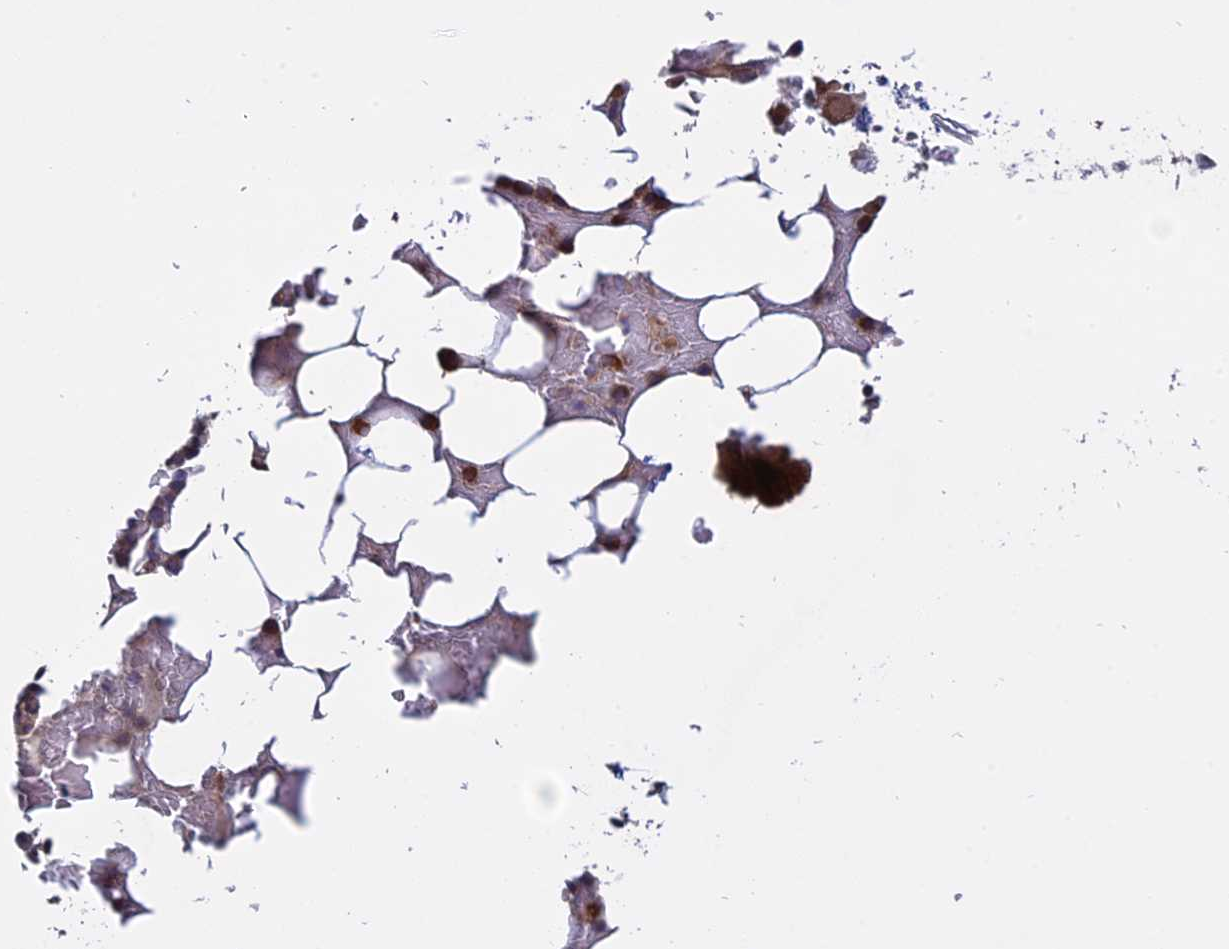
{"staining": {"intensity": "weak", "quantity": "<25%", "location": "cytoplasmic/membranous"}, "tissue": "bone marrow", "cell_type": "Hematopoietic cells", "image_type": "normal", "snomed": [{"axis": "morphology", "description": "Normal tissue, NOS"}, {"axis": "topography", "description": "Bone marrow"}], "caption": "Human bone marrow stained for a protein using IHC reveals no staining in hematopoietic cells.", "gene": "TMEM208", "patient": {"sex": "male", "age": 78}}